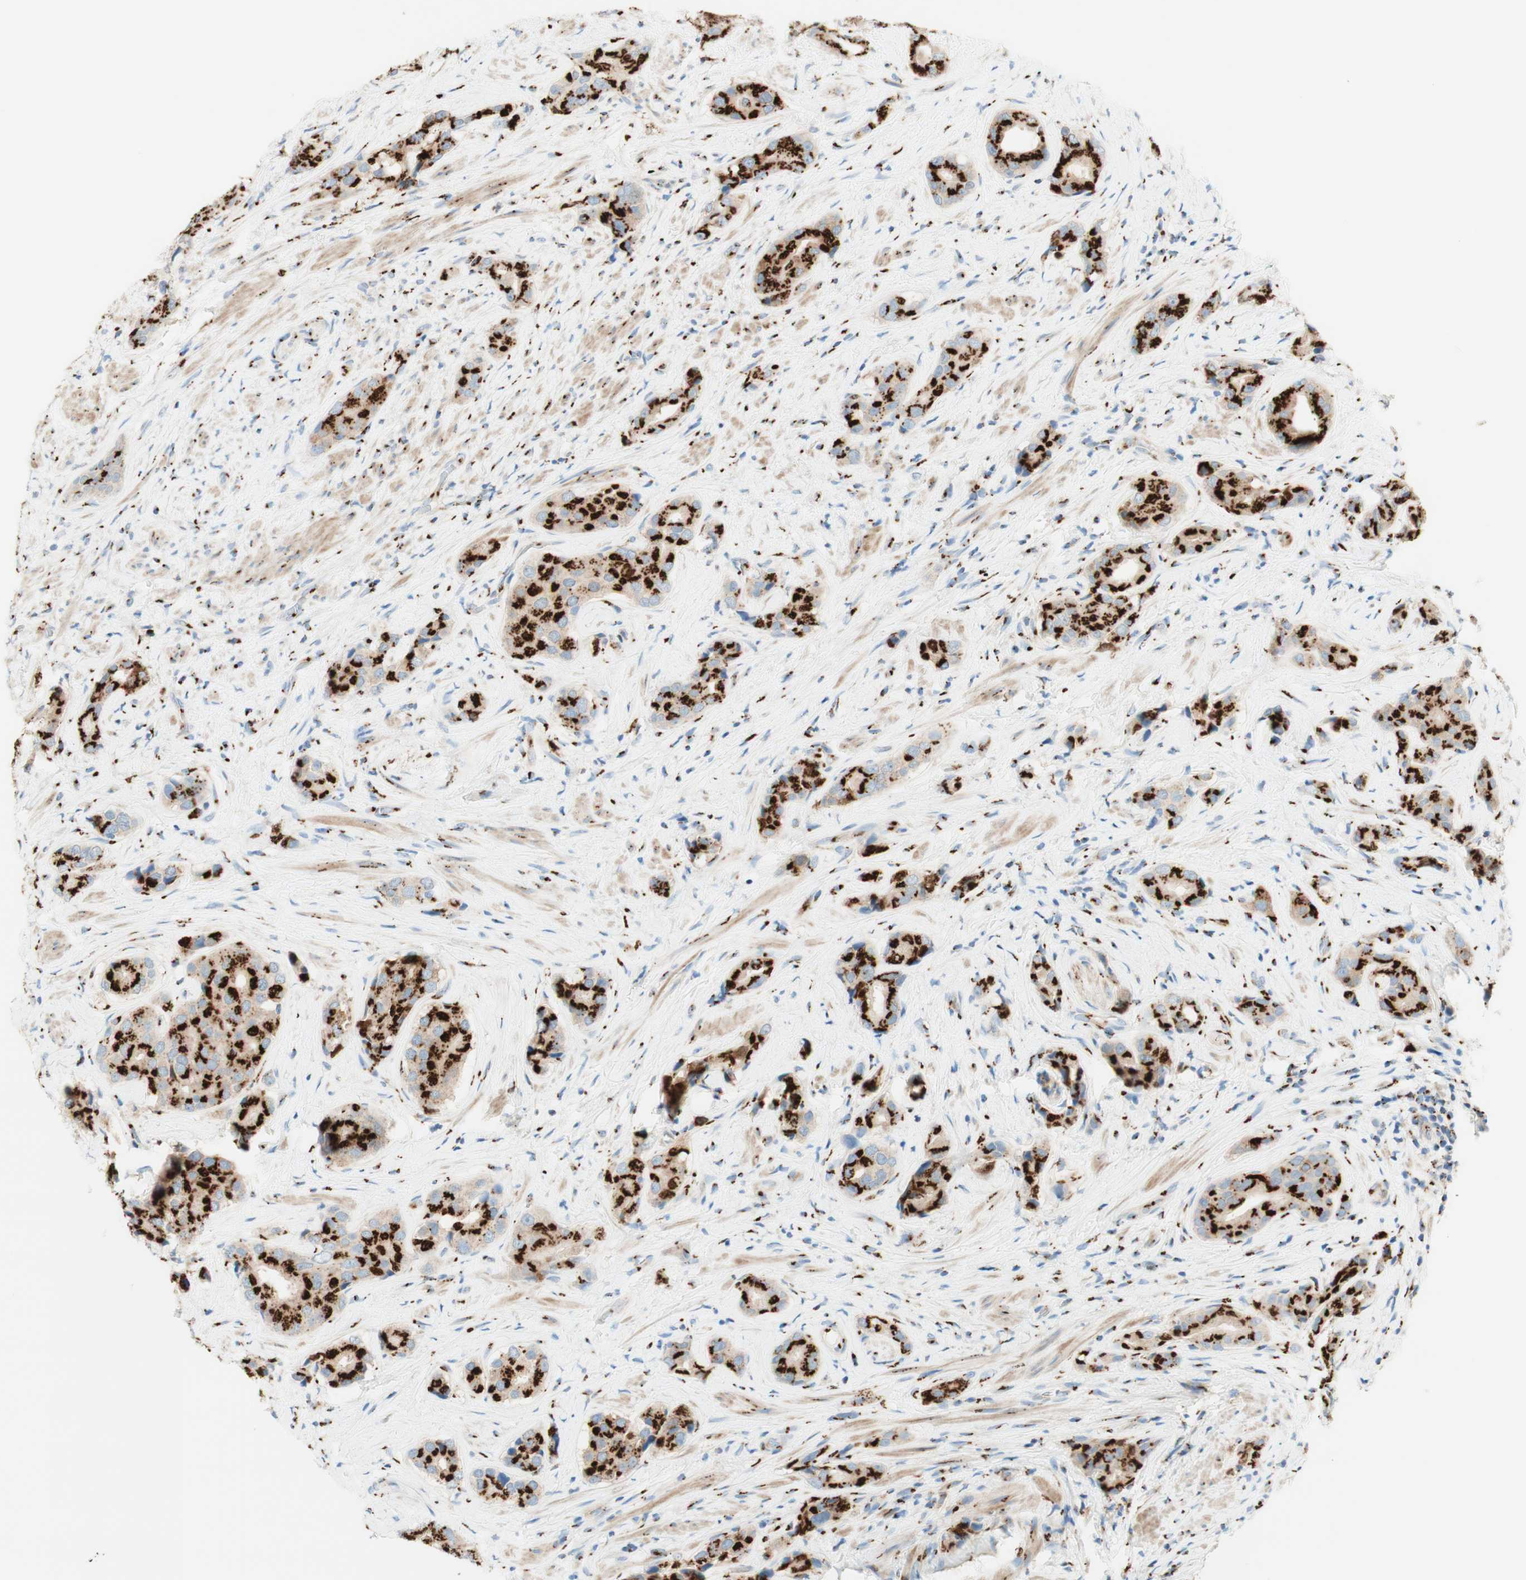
{"staining": {"intensity": "strong", "quantity": ">75%", "location": "cytoplasmic/membranous"}, "tissue": "prostate cancer", "cell_type": "Tumor cells", "image_type": "cancer", "snomed": [{"axis": "morphology", "description": "Adenocarcinoma, High grade"}, {"axis": "topography", "description": "Prostate"}], "caption": "About >75% of tumor cells in human prostate cancer (high-grade adenocarcinoma) show strong cytoplasmic/membranous protein positivity as visualized by brown immunohistochemical staining.", "gene": "GOLGB1", "patient": {"sex": "male", "age": 71}}